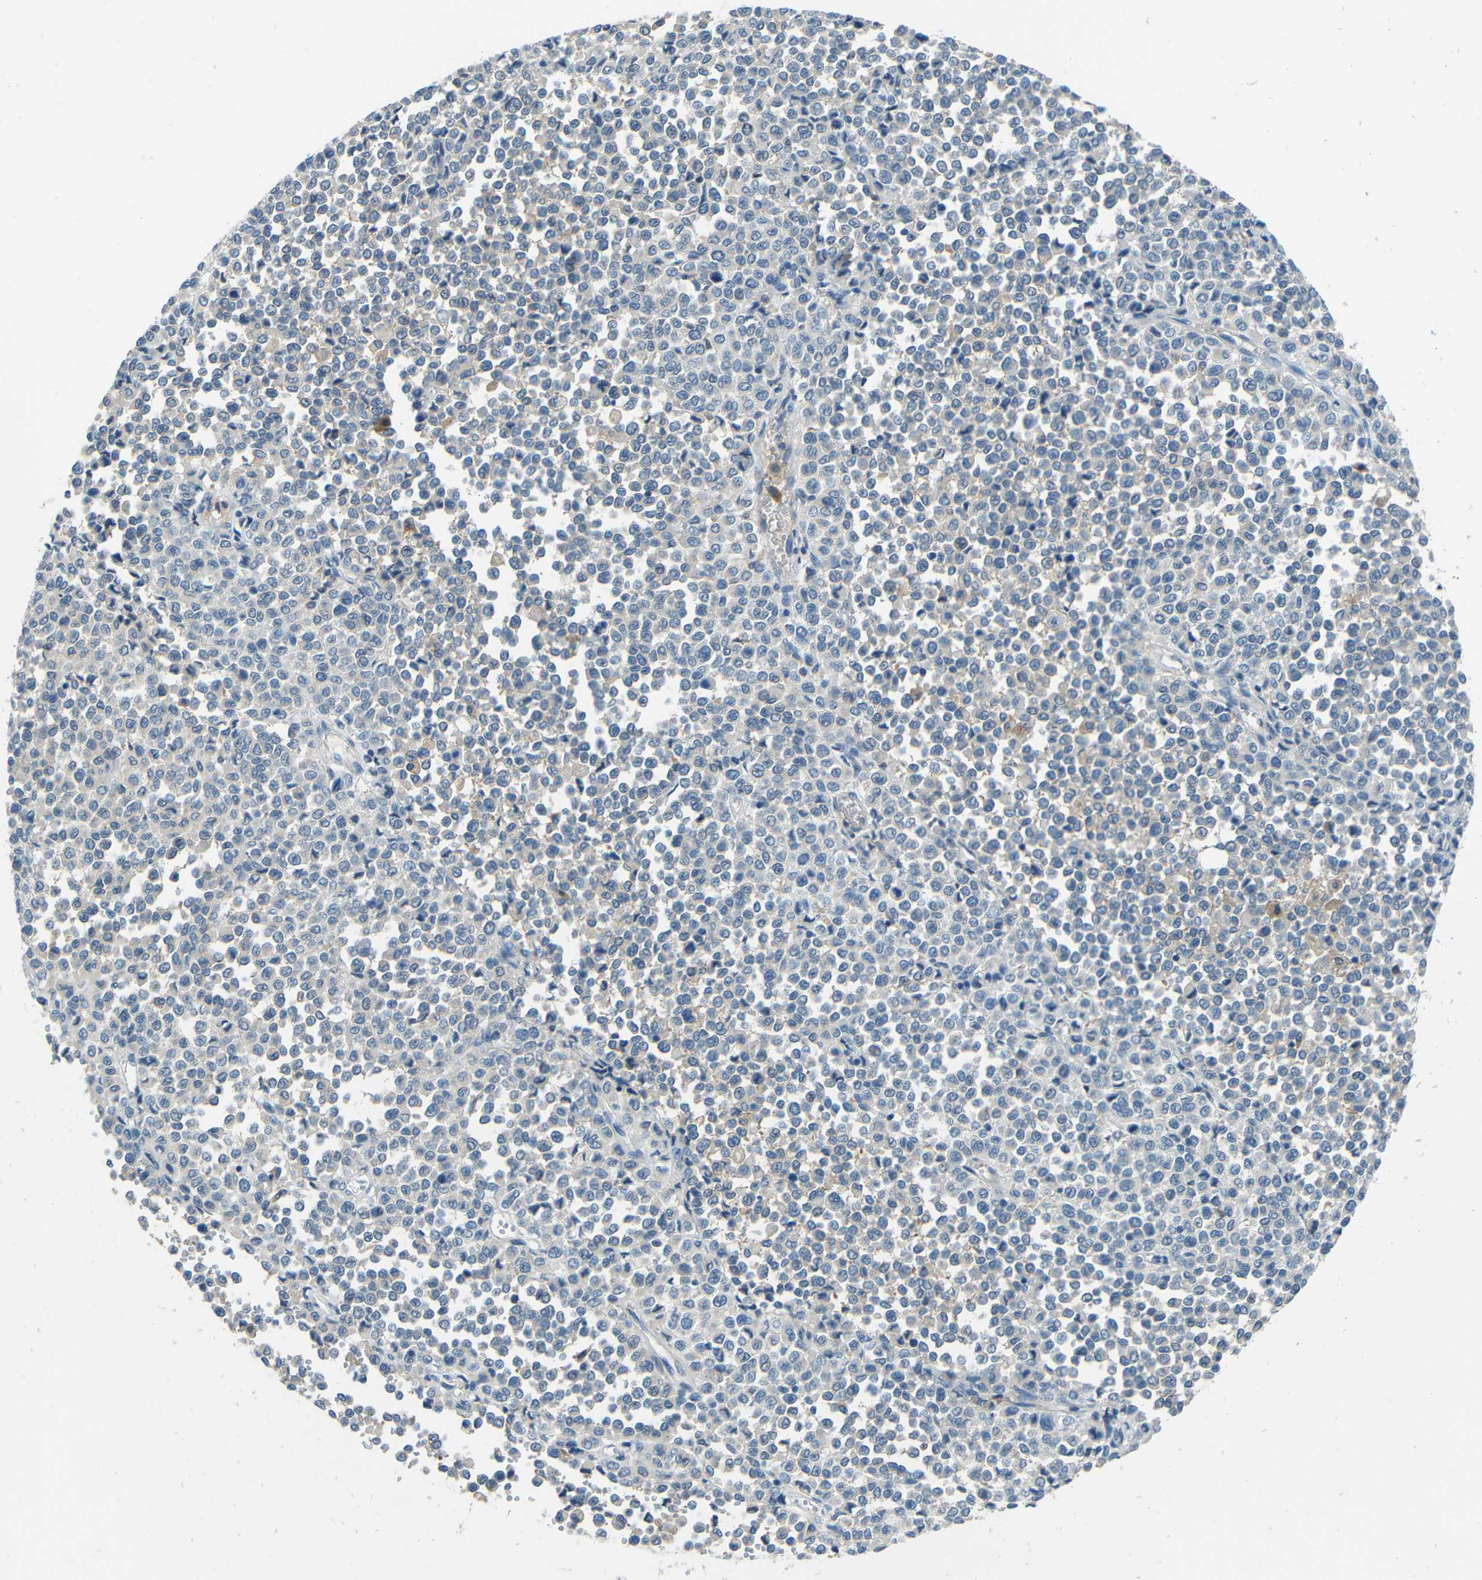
{"staining": {"intensity": "negative", "quantity": "none", "location": "none"}, "tissue": "melanoma", "cell_type": "Tumor cells", "image_type": "cancer", "snomed": [{"axis": "morphology", "description": "Malignant melanoma, Metastatic site"}, {"axis": "topography", "description": "Pancreas"}], "caption": "There is no significant staining in tumor cells of malignant melanoma (metastatic site).", "gene": "CYP26B1", "patient": {"sex": "female", "age": 30}}